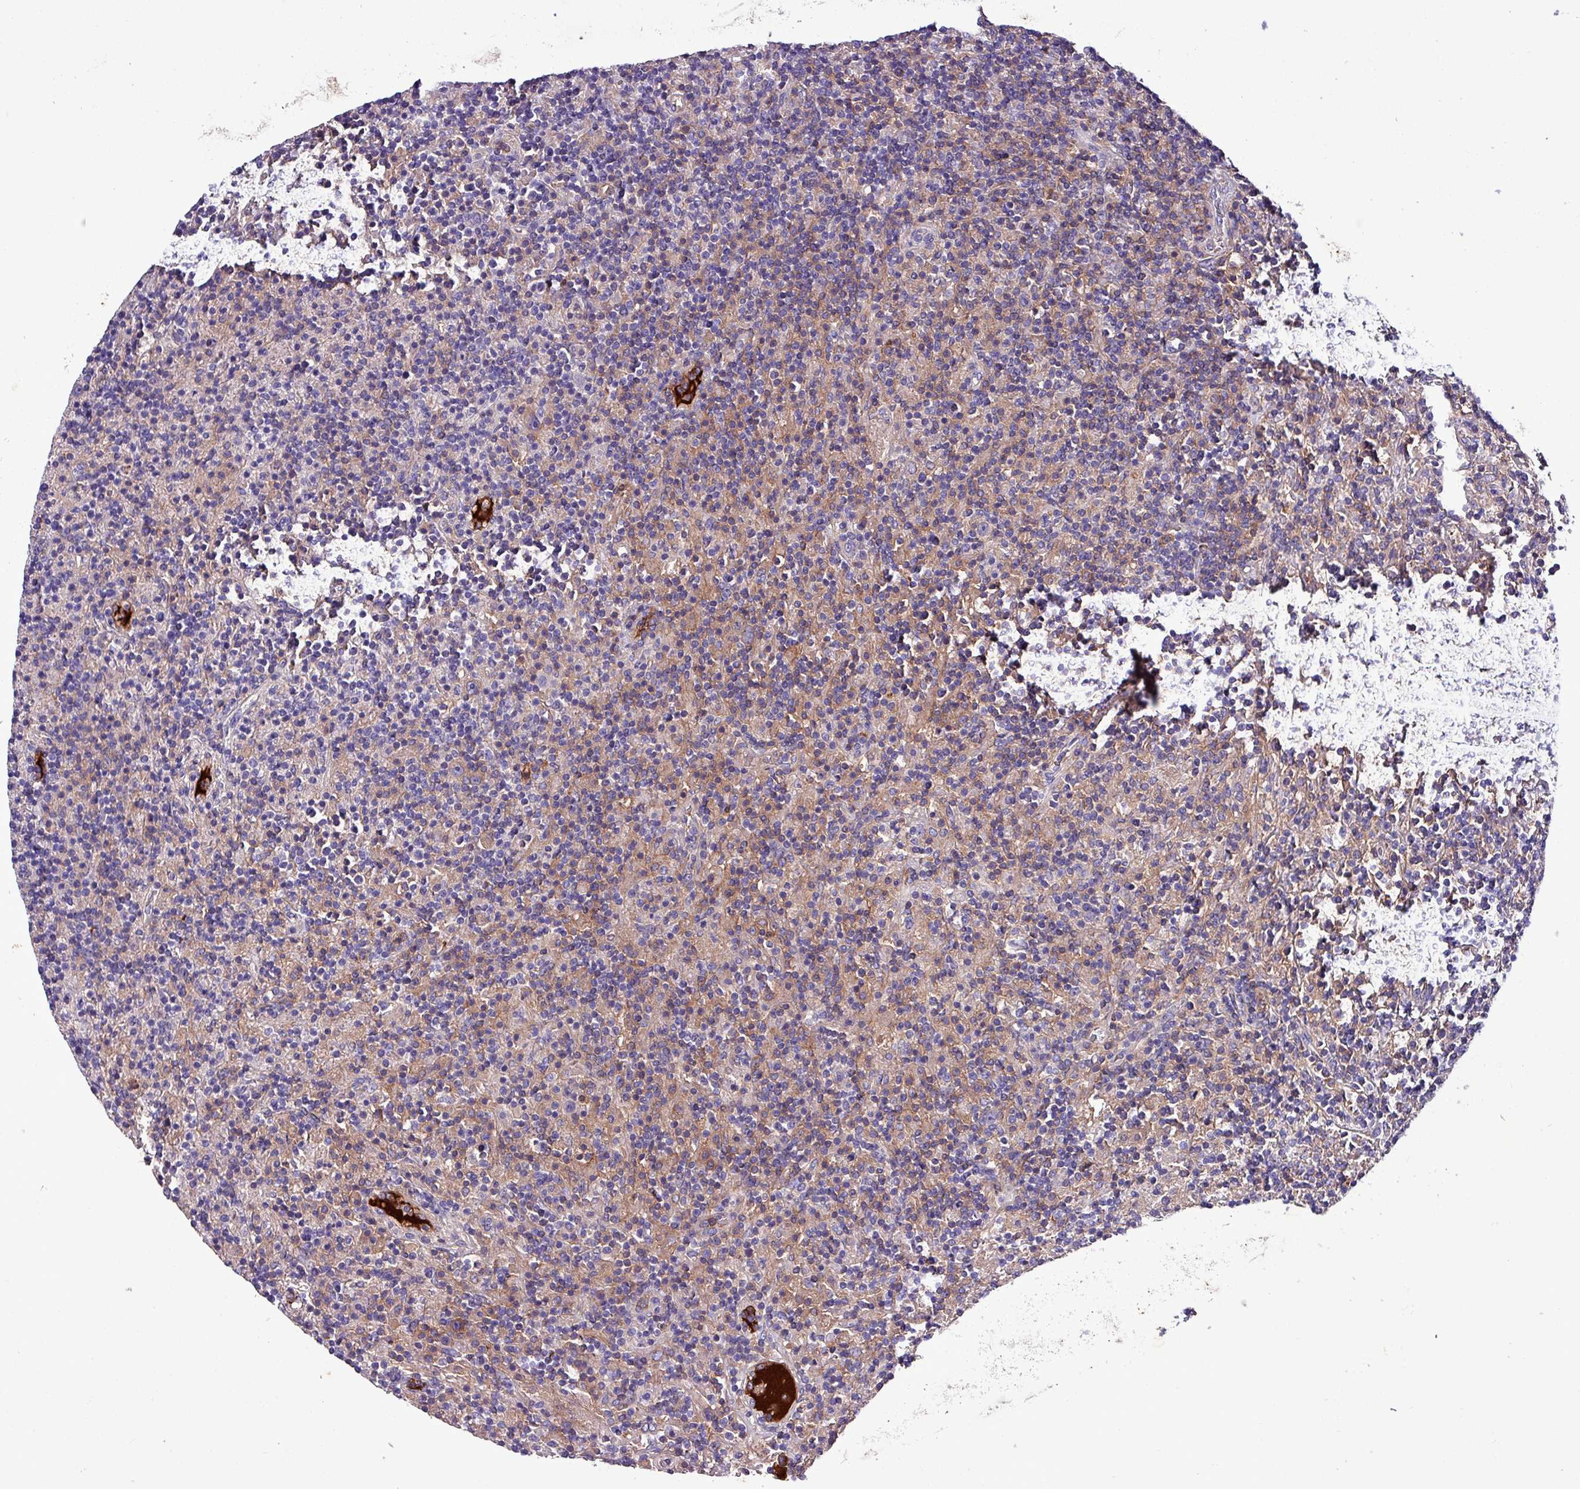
{"staining": {"intensity": "negative", "quantity": "none", "location": "none"}, "tissue": "lymphoma", "cell_type": "Tumor cells", "image_type": "cancer", "snomed": [{"axis": "morphology", "description": "Hodgkin's disease, NOS"}, {"axis": "topography", "description": "Lymph node"}], "caption": "Tumor cells are negative for protein expression in human lymphoma.", "gene": "HP", "patient": {"sex": "male", "age": 70}}